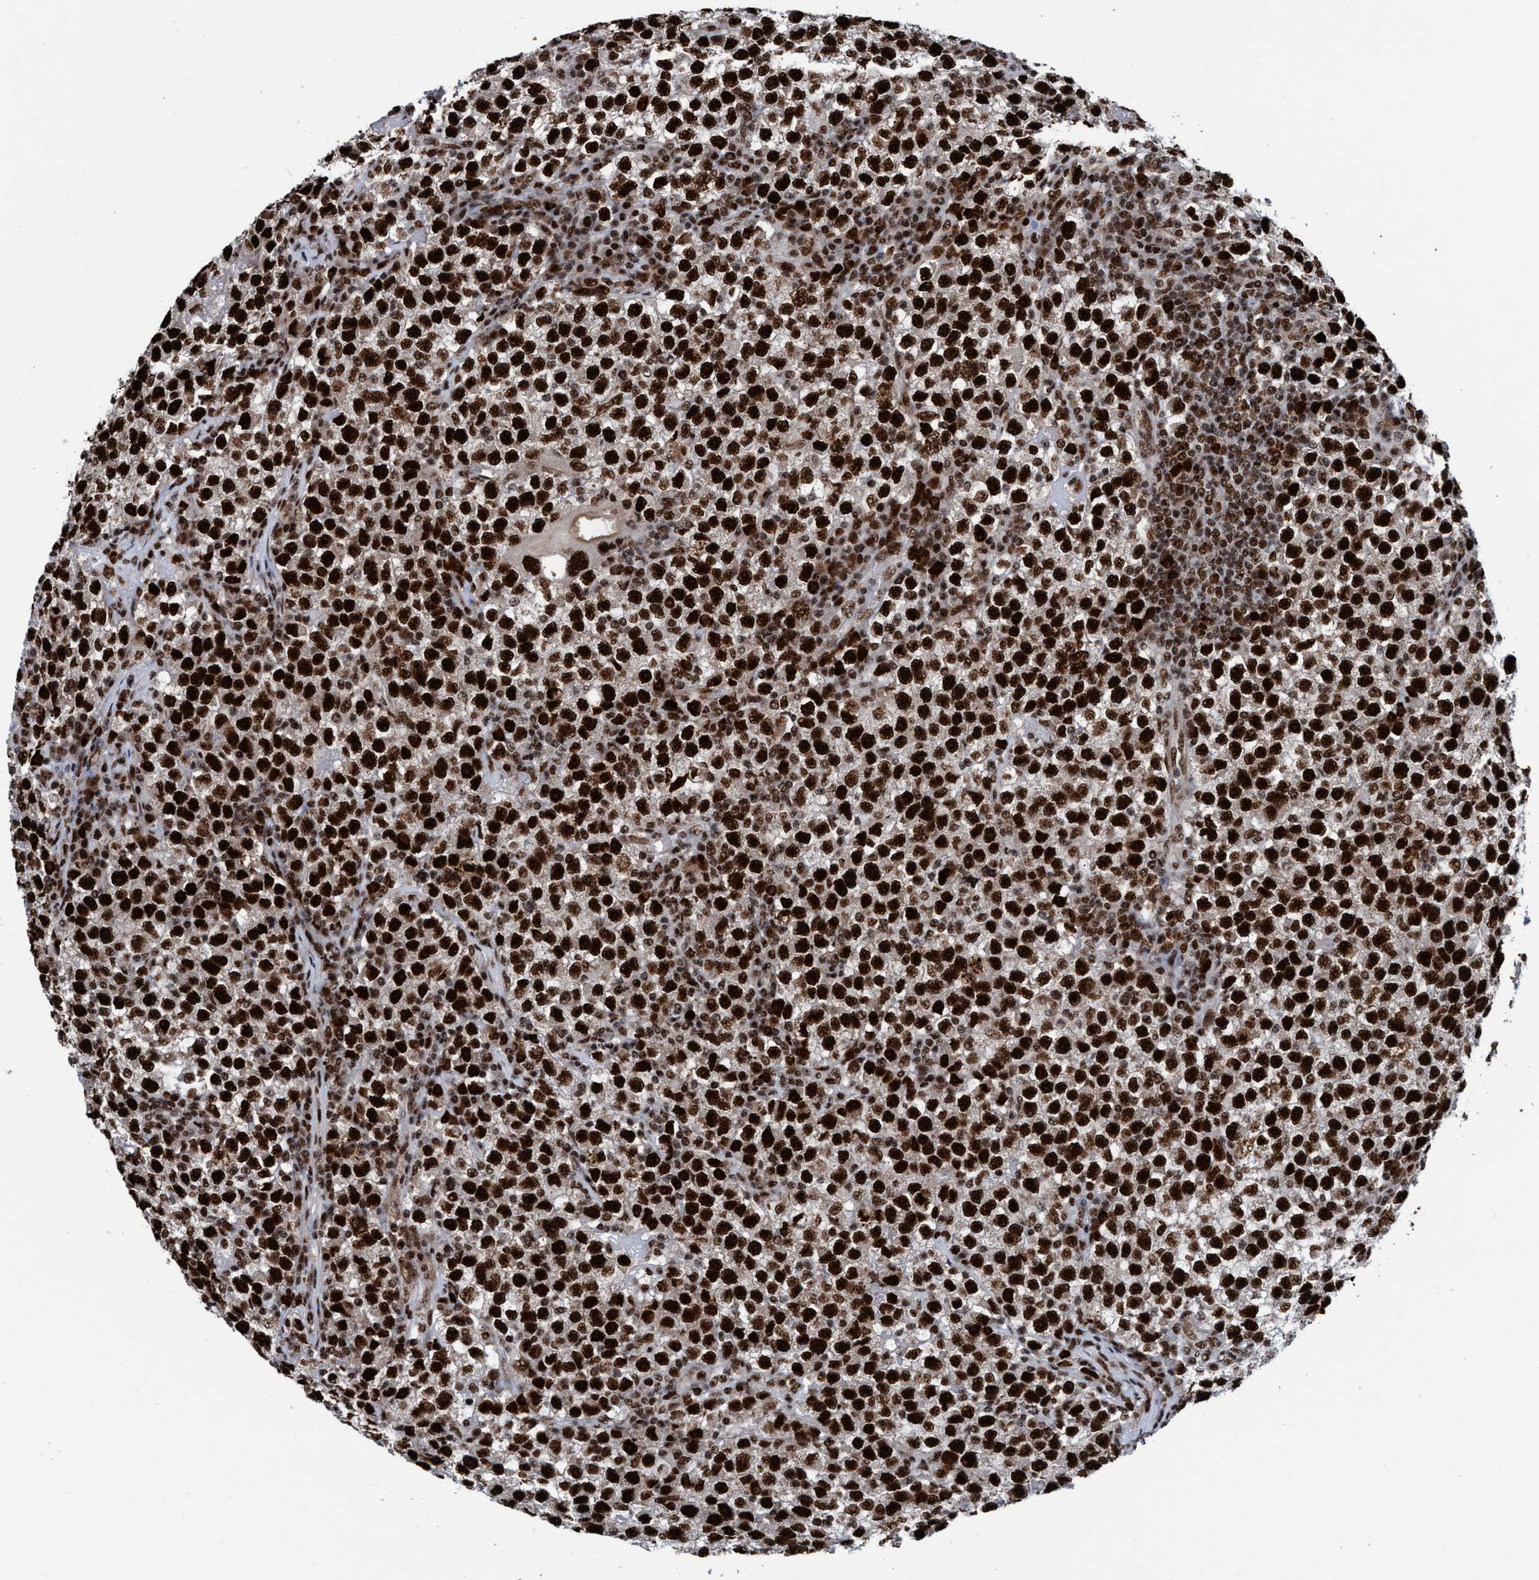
{"staining": {"intensity": "strong", "quantity": ">75%", "location": "nuclear"}, "tissue": "testis cancer", "cell_type": "Tumor cells", "image_type": "cancer", "snomed": [{"axis": "morphology", "description": "Seminoma, NOS"}, {"axis": "topography", "description": "Testis"}], "caption": "Seminoma (testis) stained for a protein (brown) reveals strong nuclear positive positivity in approximately >75% of tumor cells.", "gene": "TOPBP1", "patient": {"sex": "male", "age": 22}}